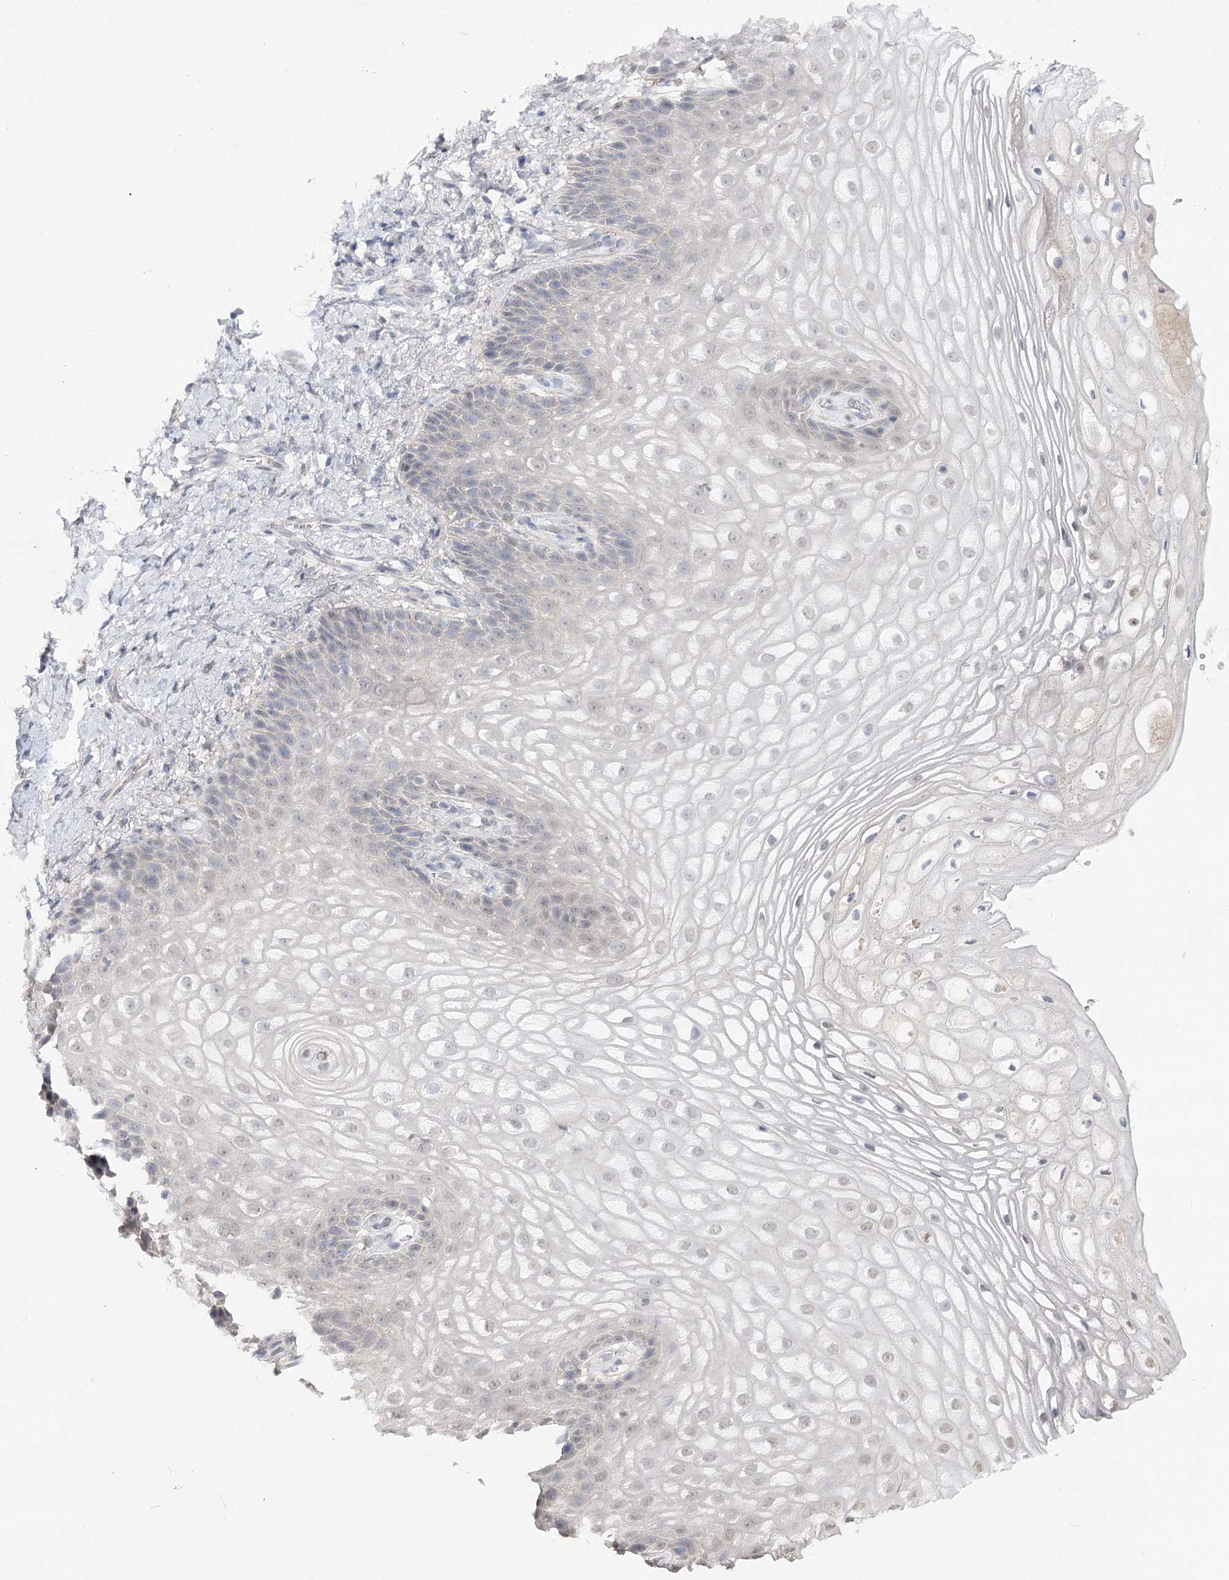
{"staining": {"intensity": "negative", "quantity": "none", "location": "none"}, "tissue": "vagina", "cell_type": "Squamous epithelial cells", "image_type": "normal", "snomed": [{"axis": "morphology", "description": "Normal tissue, NOS"}, {"axis": "topography", "description": "Vagina"}], "caption": "High power microscopy micrograph of an IHC histopathology image of normal vagina, revealing no significant staining in squamous epithelial cells. Brightfield microscopy of IHC stained with DAB (brown) and hematoxylin (blue), captured at high magnification.", "gene": "ATP10B", "patient": {"sex": "female", "age": 60}}